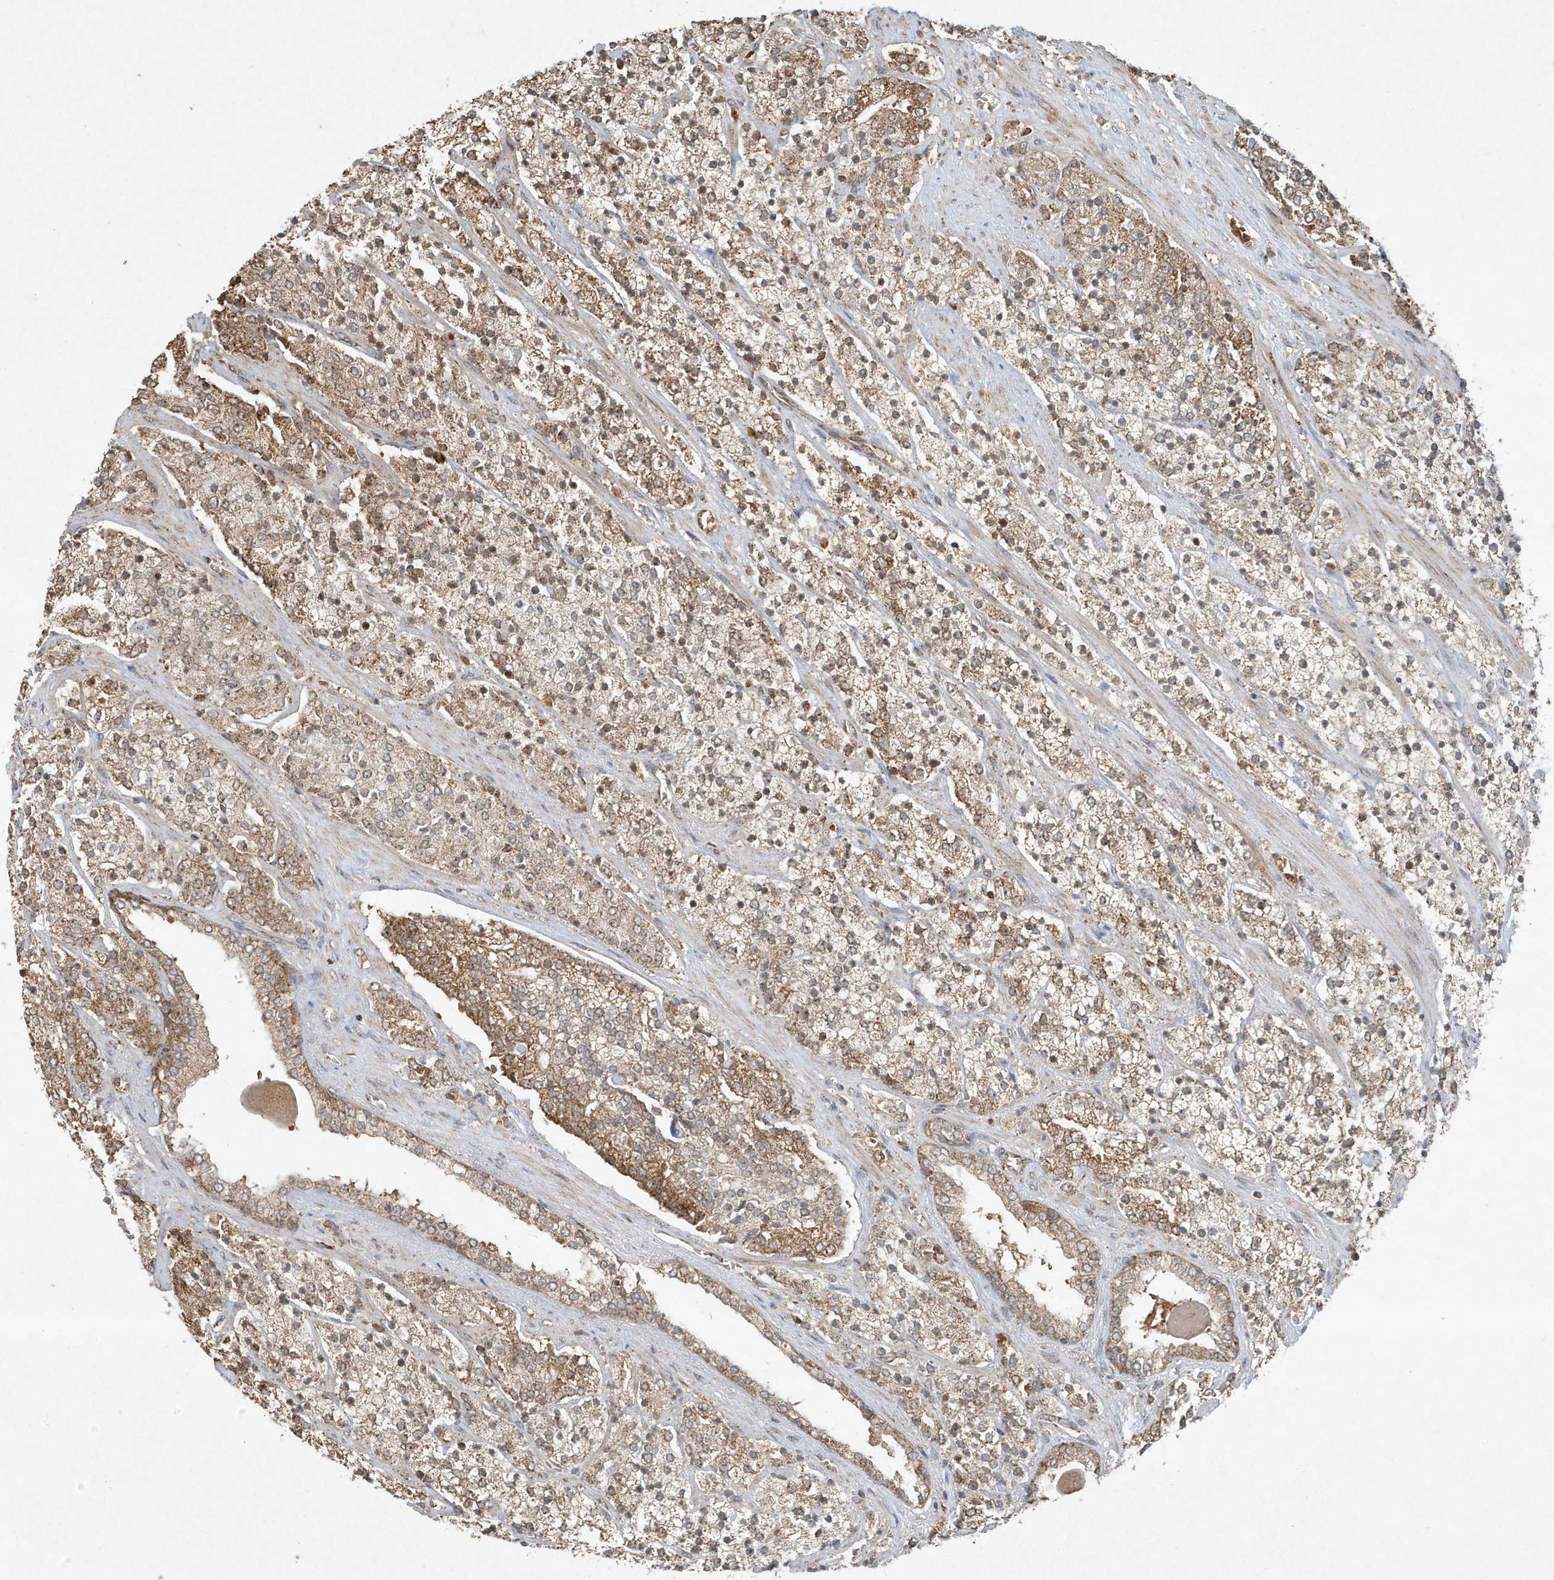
{"staining": {"intensity": "moderate", "quantity": ">75%", "location": "cytoplasmic/membranous"}, "tissue": "prostate cancer", "cell_type": "Tumor cells", "image_type": "cancer", "snomed": [{"axis": "morphology", "description": "Adenocarcinoma, High grade"}, {"axis": "topography", "description": "Prostate"}], "caption": "Brown immunohistochemical staining in prostate cancer (adenocarcinoma (high-grade)) exhibits moderate cytoplasmic/membranous positivity in about >75% of tumor cells.", "gene": "ABCB9", "patient": {"sex": "male", "age": 71}}